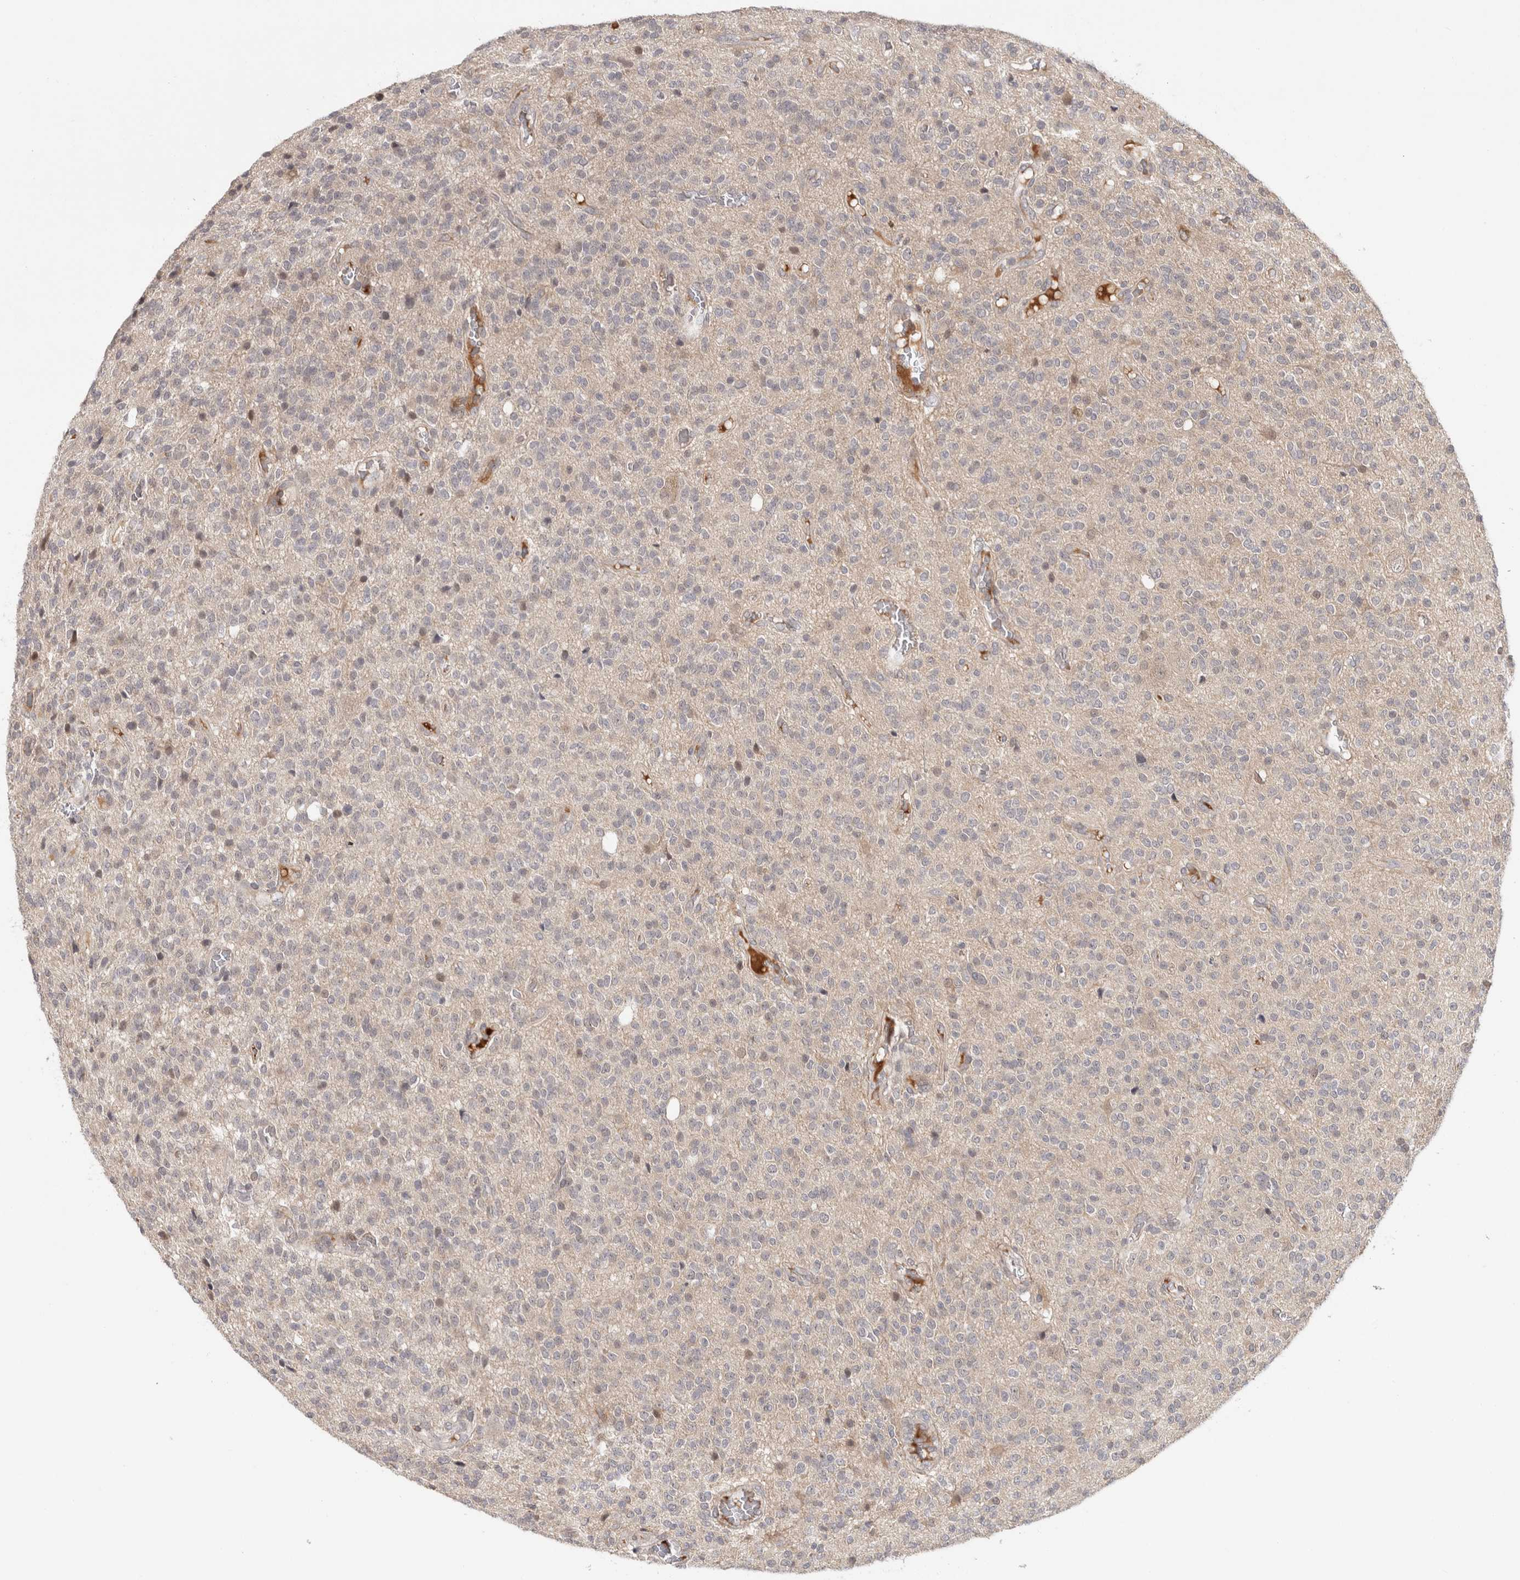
{"staining": {"intensity": "weak", "quantity": "<25%", "location": "nuclear"}, "tissue": "glioma", "cell_type": "Tumor cells", "image_type": "cancer", "snomed": [{"axis": "morphology", "description": "Glioma, malignant, High grade"}, {"axis": "topography", "description": "Brain"}], "caption": "The image displays no staining of tumor cells in glioma. (DAB (3,3'-diaminobenzidine) immunohistochemistry (IHC), high magnification).", "gene": "ZNF318", "patient": {"sex": "male", "age": 34}}